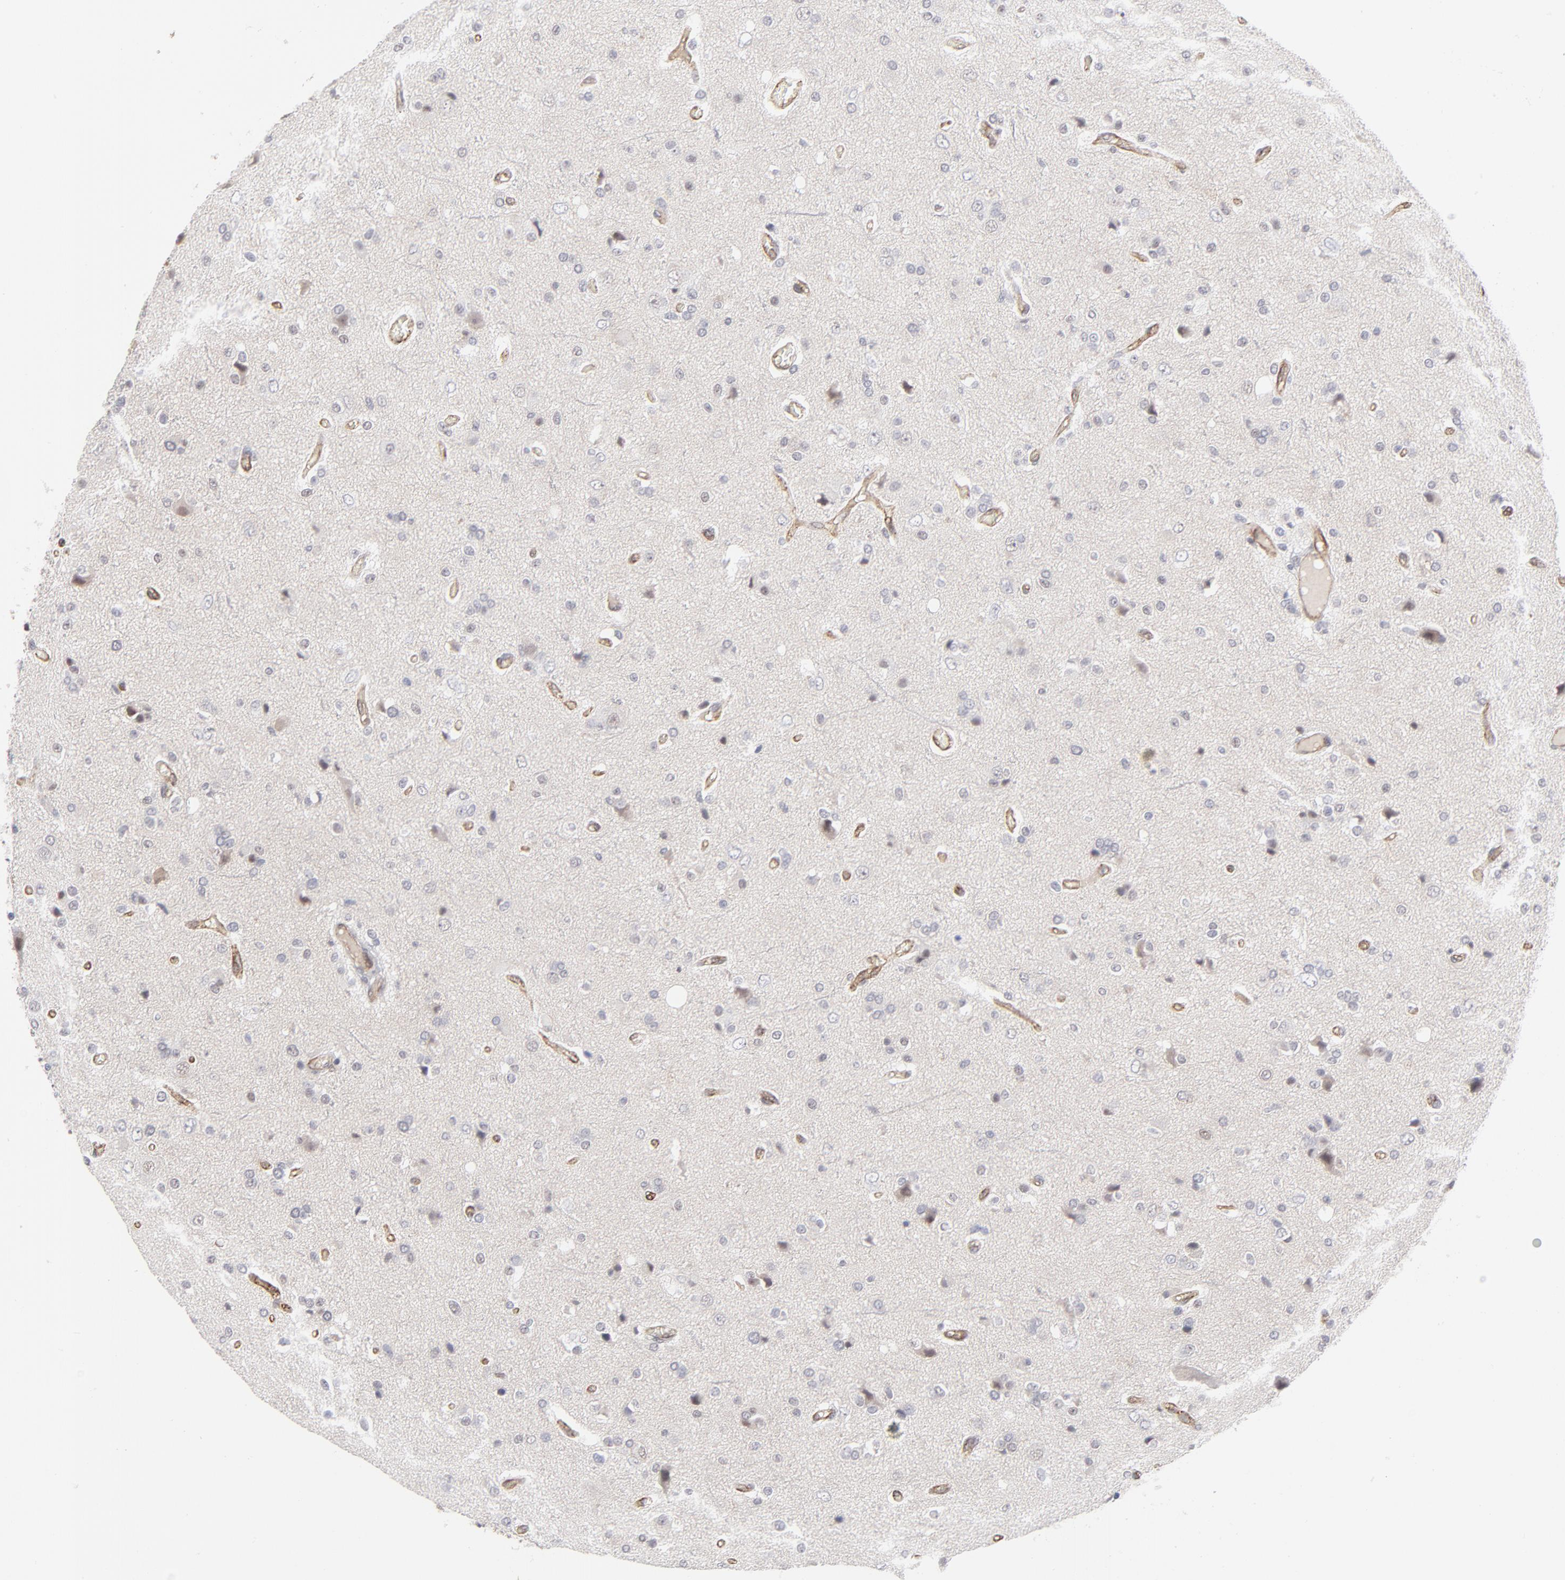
{"staining": {"intensity": "negative", "quantity": "none", "location": "none"}, "tissue": "glioma", "cell_type": "Tumor cells", "image_type": "cancer", "snomed": [{"axis": "morphology", "description": "Glioma, malignant, High grade"}, {"axis": "topography", "description": "Brain"}], "caption": "IHC micrograph of neoplastic tissue: human glioma stained with DAB reveals no significant protein staining in tumor cells. (DAB (3,3'-diaminobenzidine) immunohistochemistry, high magnification).", "gene": "NBN", "patient": {"sex": "male", "age": 47}}